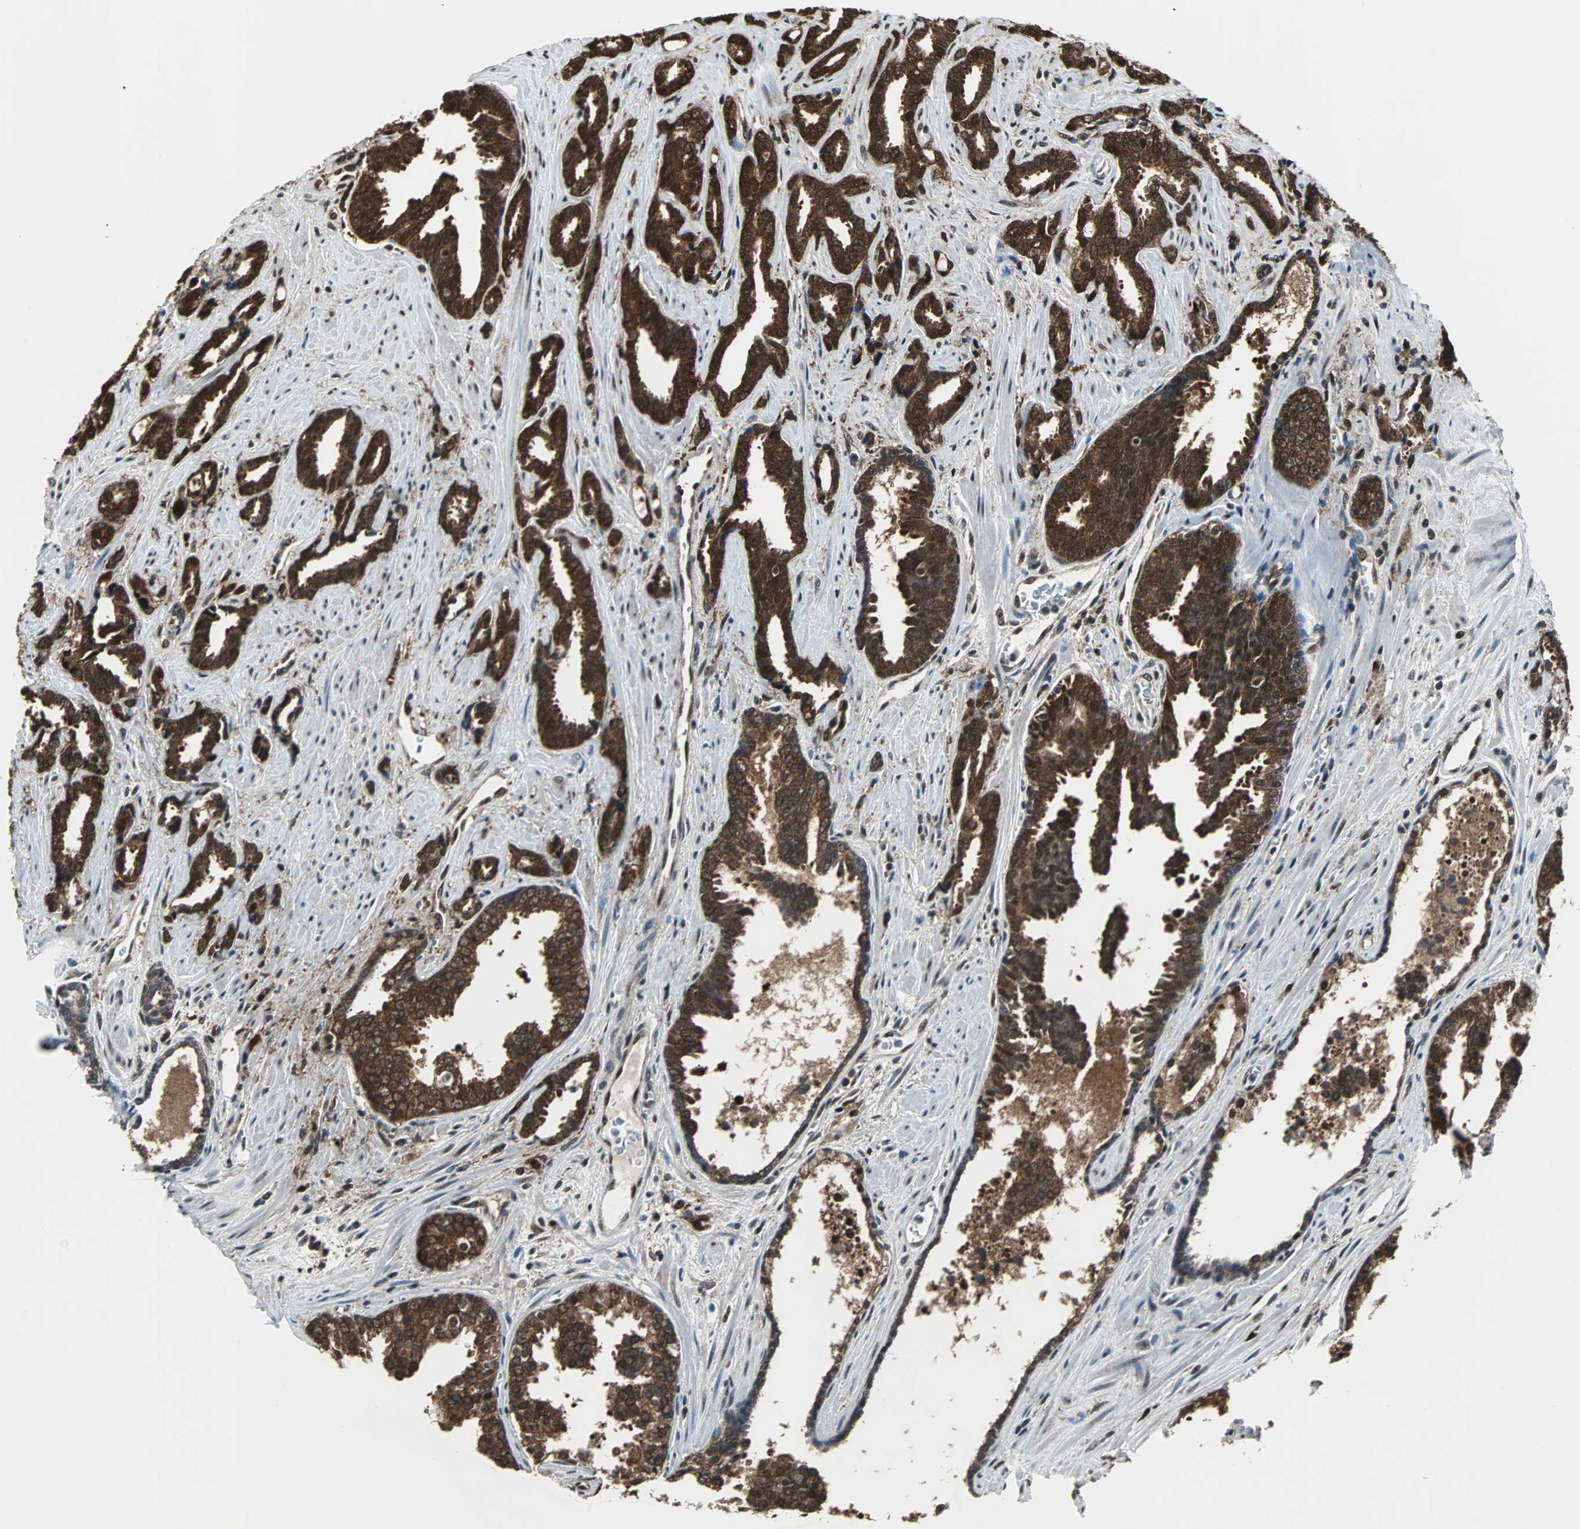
{"staining": {"intensity": "strong", "quantity": ">75%", "location": "cytoplasmic/membranous,nuclear"}, "tissue": "prostate cancer", "cell_type": "Tumor cells", "image_type": "cancer", "snomed": [{"axis": "morphology", "description": "Adenocarcinoma, High grade"}, {"axis": "topography", "description": "Prostate"}], "caption": "Human high-grade adenocarcinoma (prostate) stained with a protein marker demonstrates strong staining in tumor cells.", "gene": "VCP", "patient": {"sex": "male", "age": 67}}